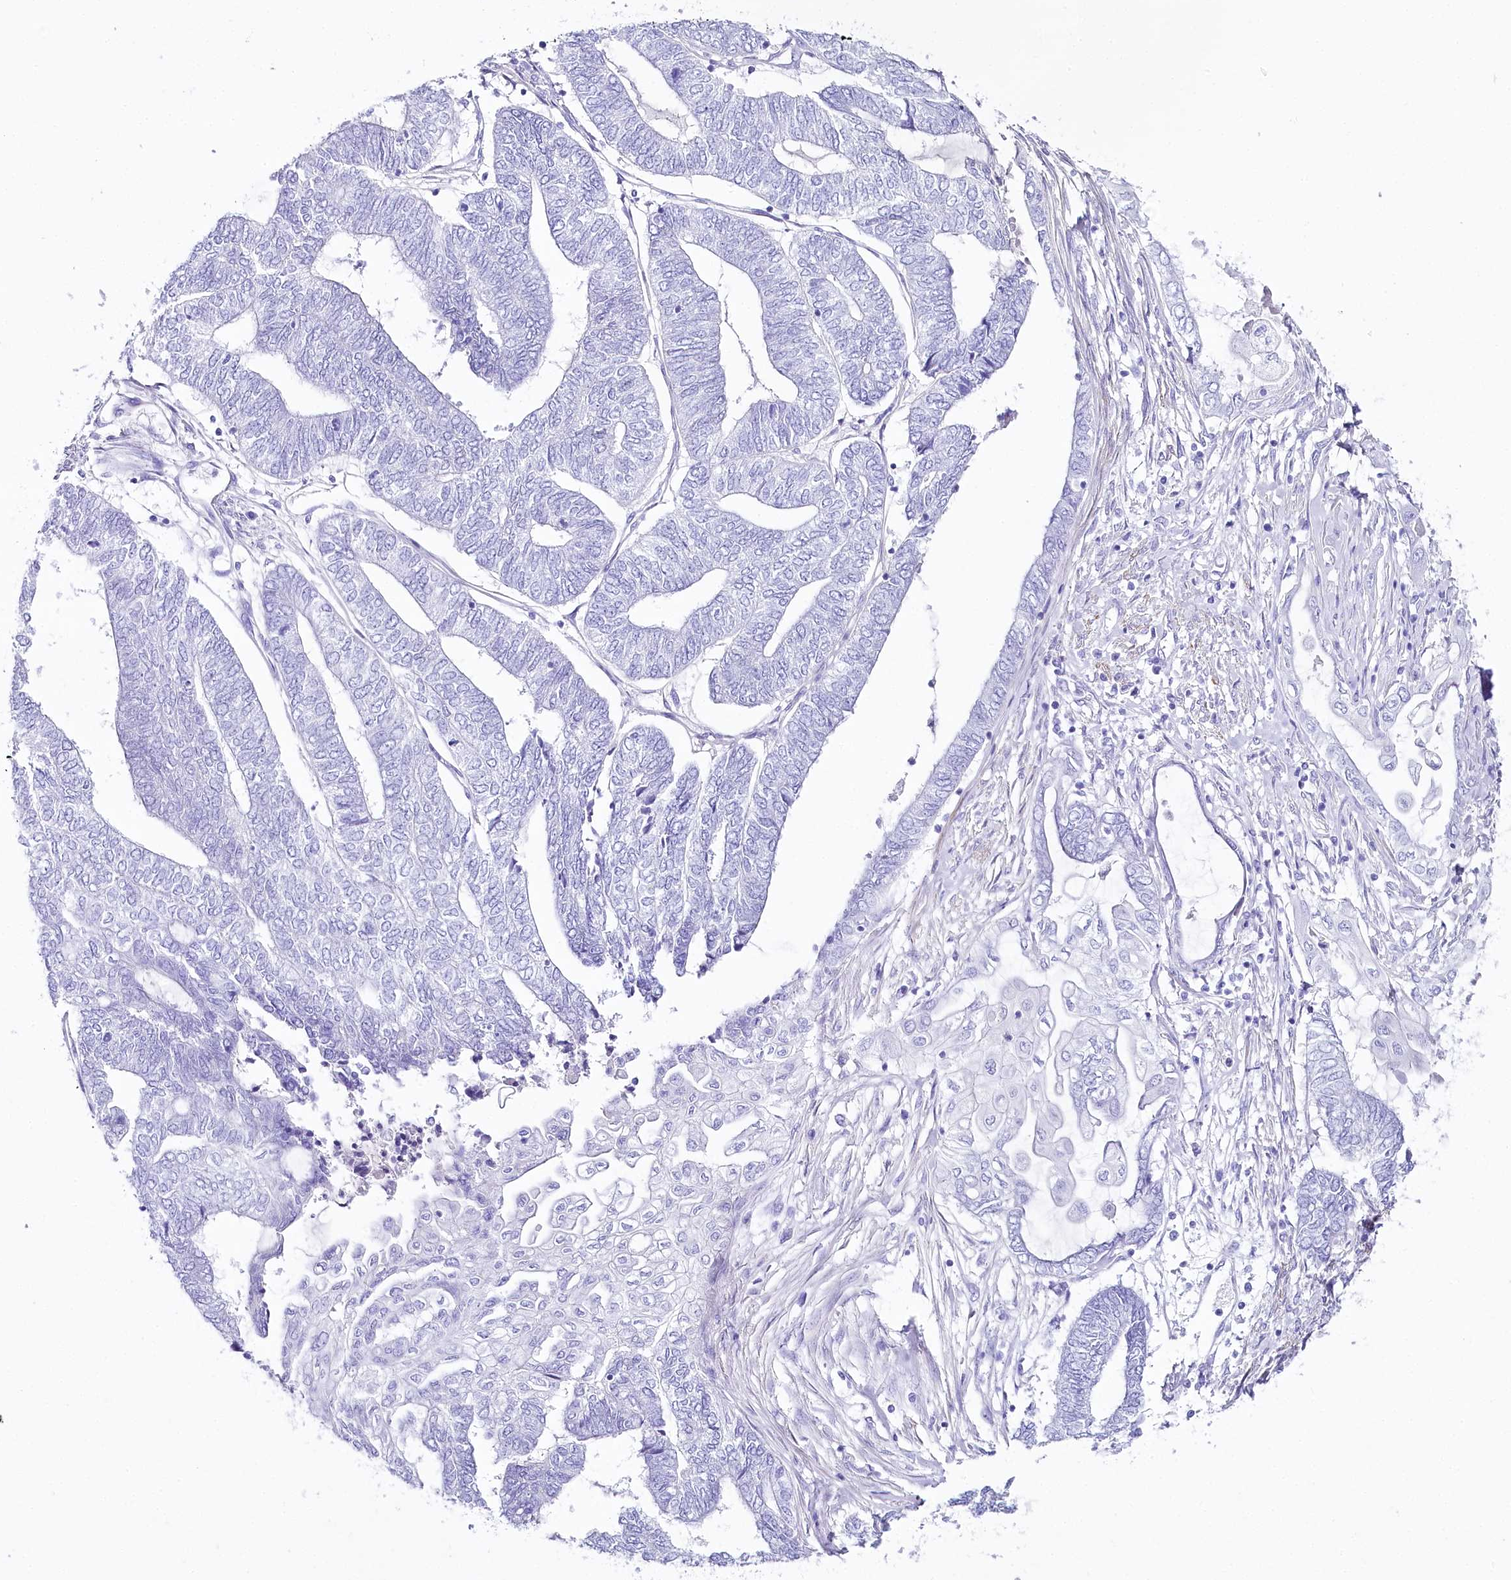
{"staining": {"intensity": "negative", "quantity": "none", "location": "none"}, "tissue": "endometrial cancer", "cell_type": "Tumor cells", "image_type": "cancer", "snomed": [{"axis": "morphology", "description": "Adenocarcinoma, NOS"}, {"axis": "topography", "description": "Uterus"}, {"axis": "topography", "description": "Endometrium"}], "caption": "The immunohistochemistry image has no significant expression in tumor cells of adenocarcinoma (endometrial) tissue. (Immunohistochemistry (ihc), brightfield microscopy, high magnification).", "gene": "CSN3", "patient": {"sex": "female", "age": 70}}